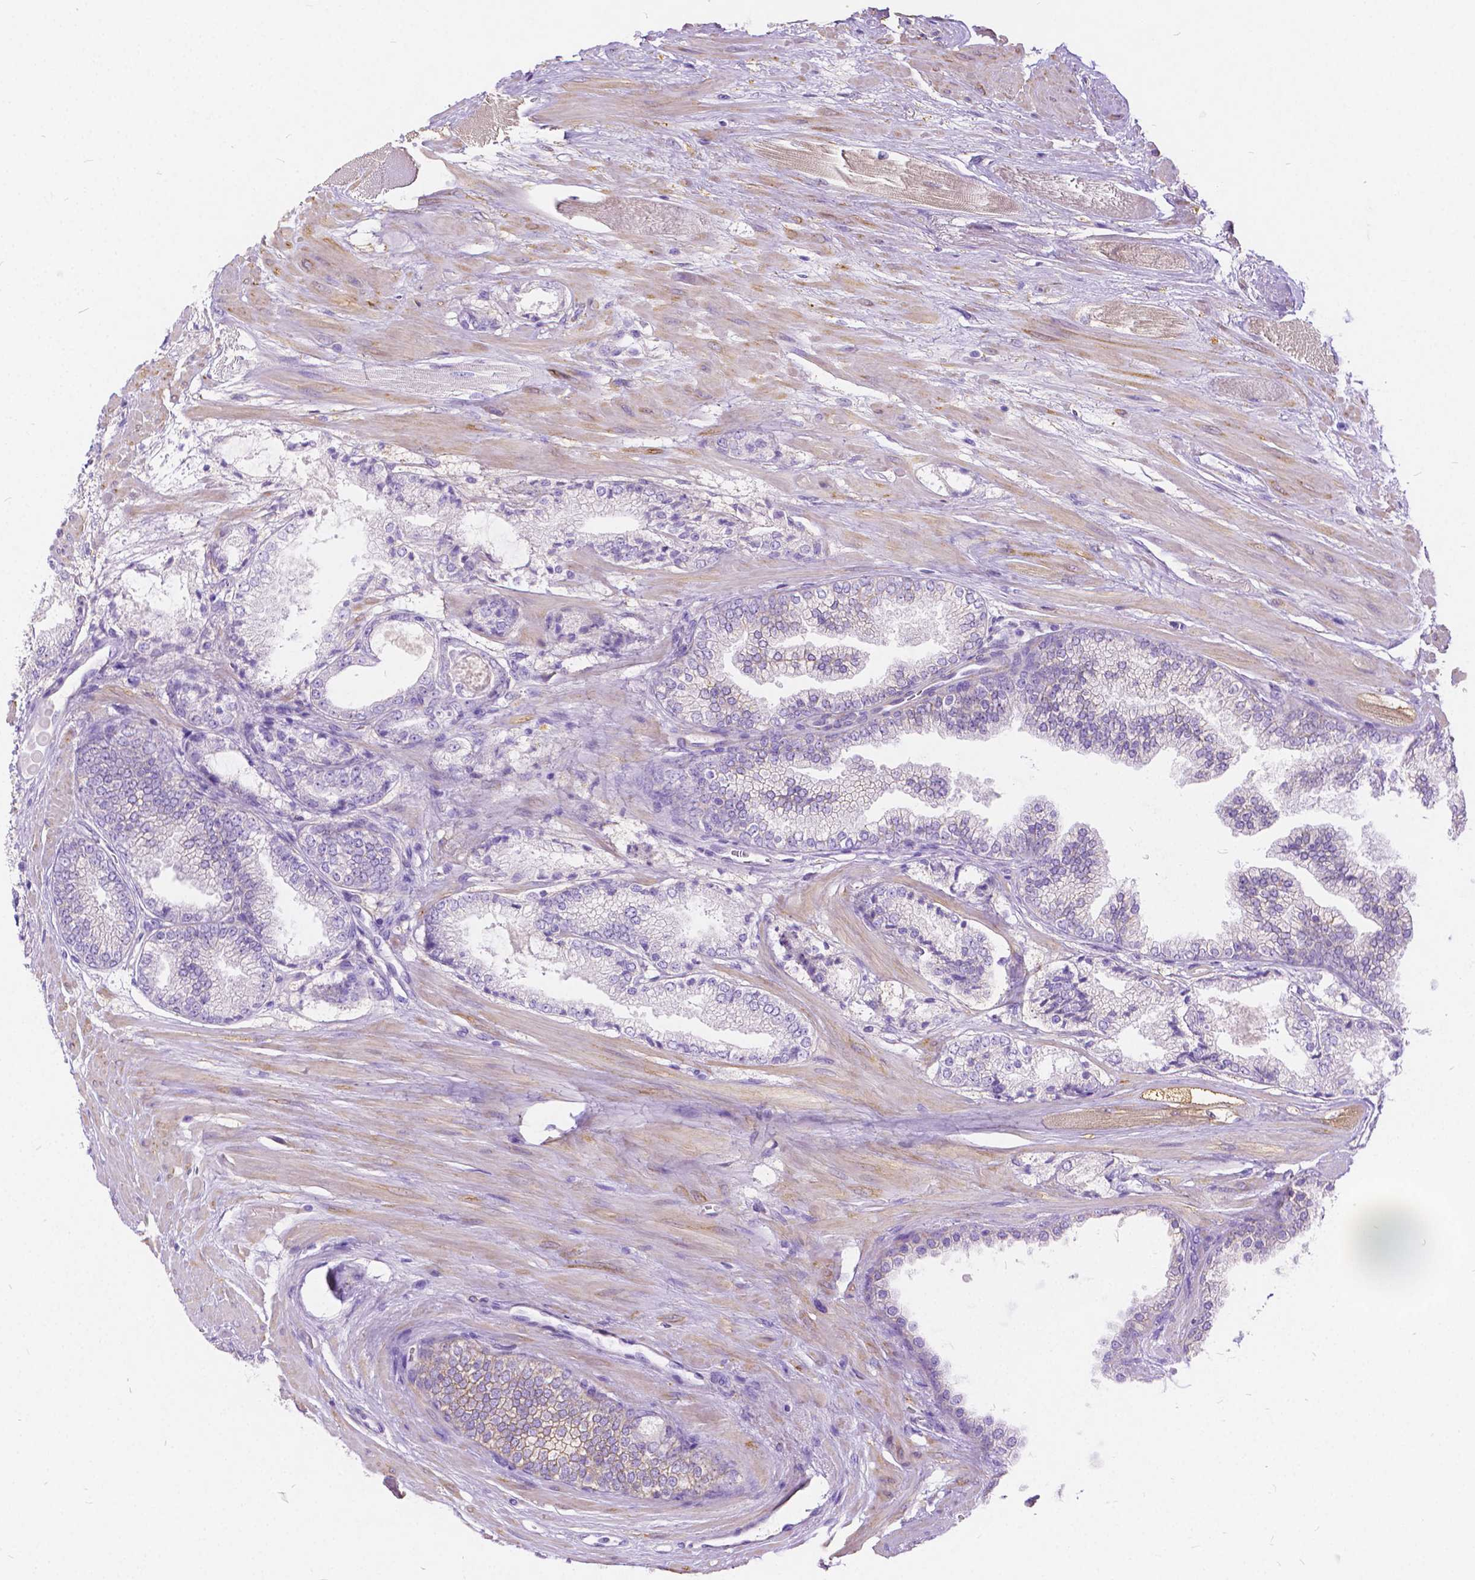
{"staining": {"intensity": "negative", "quantity": "none", "location": "none"}, "tissue": "prostate cancer", "cell_type": "Tumor cells", "image_type": "cancer", "snomed": [{"axis": "morphology", "description": "Adenocarcinoma, High grade"}, {"axis": "topography", "description": "Prostate"}], "caption": "Tumor cells are negative for protein expression in human adenocarcinoma (high-grade) (prostate).", "gene": "CHRM1", "patient": {"sex": "male", "age": 64}}